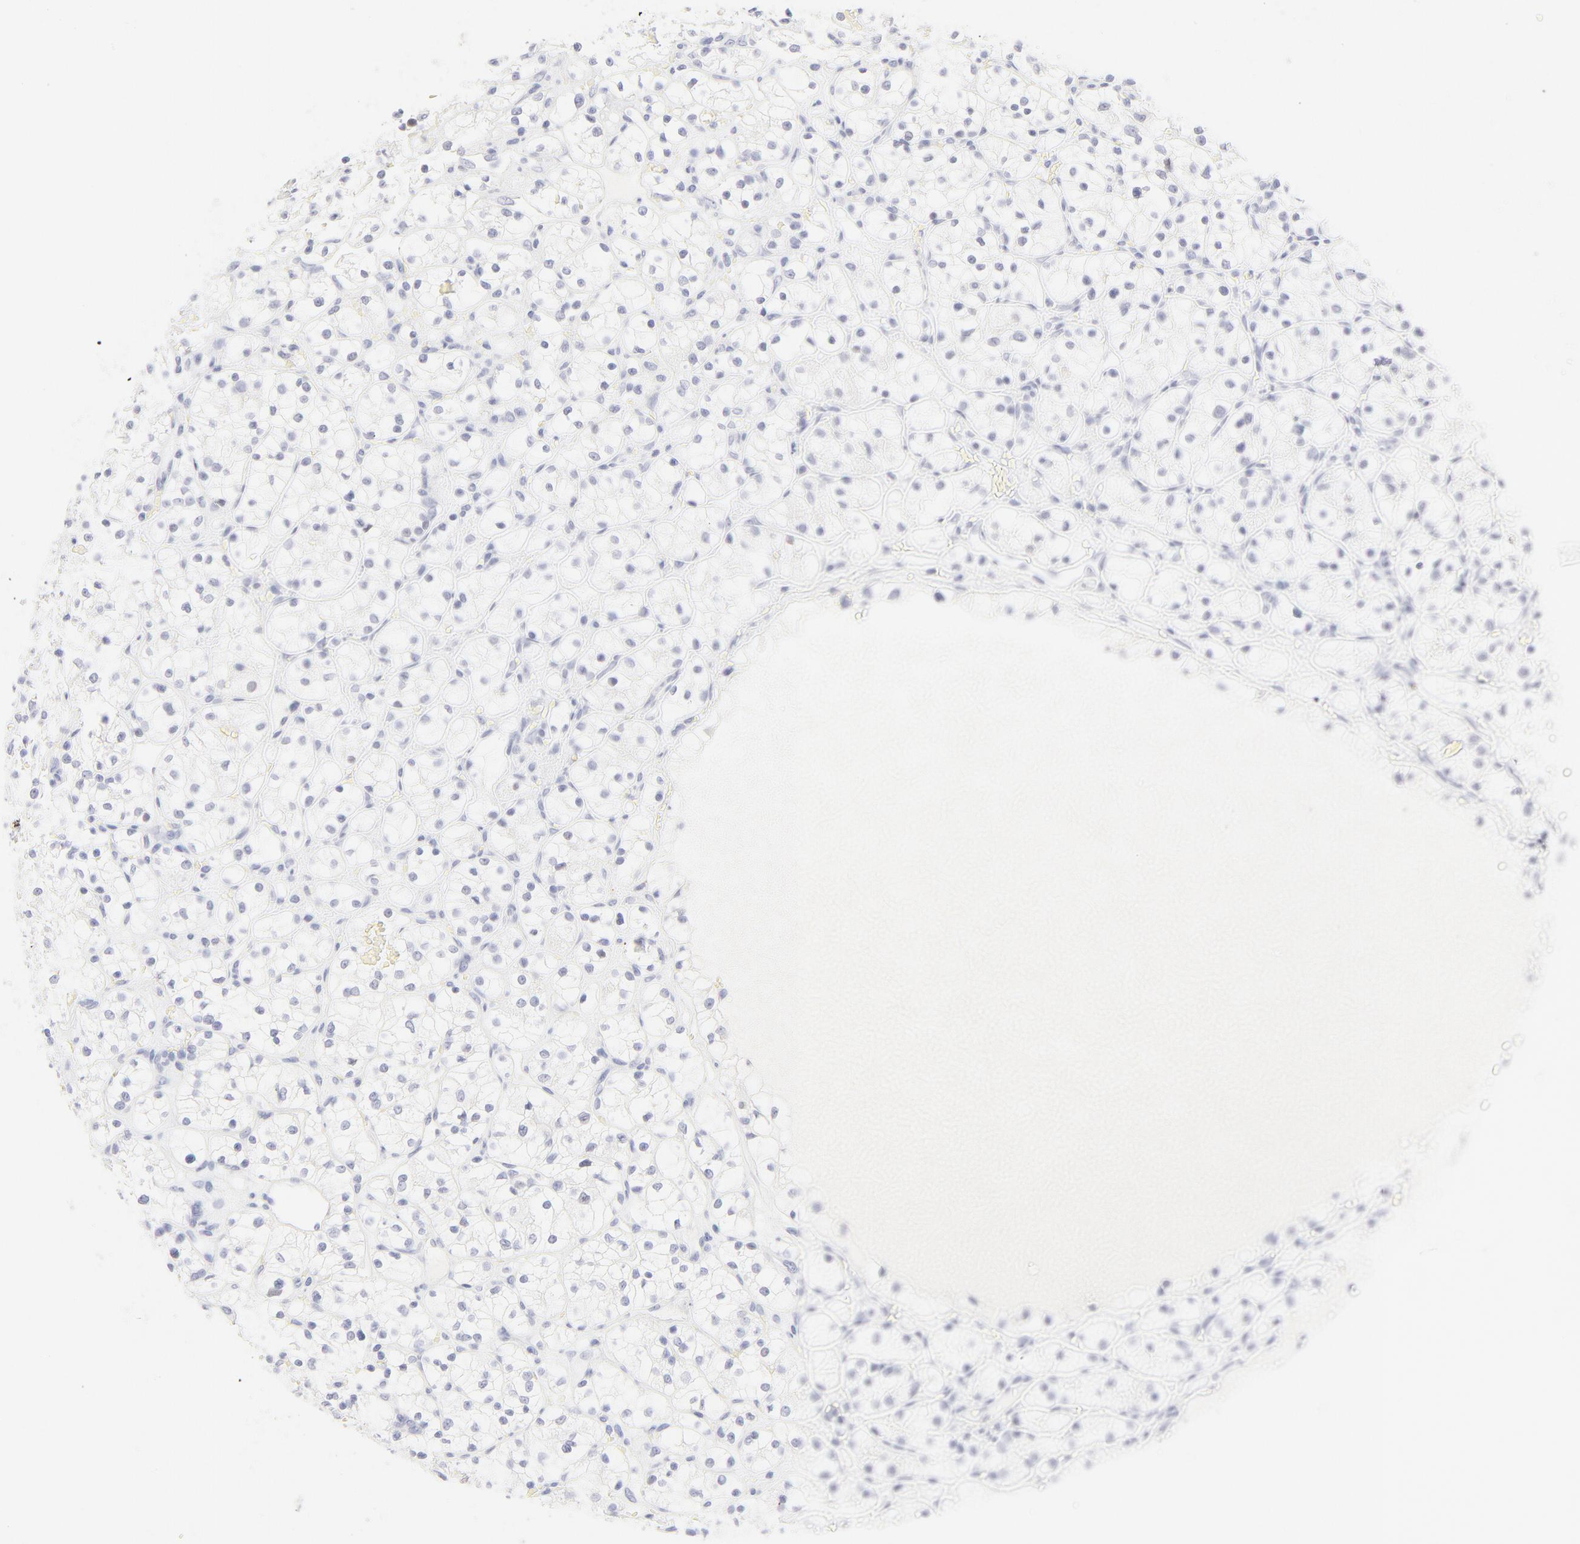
{"staining": {"intensity": "negative", "quantity": "none", "location": "none"}, "tissue": "renal cancer", "cell_type": "Tumor cells", "image_type": "cancer", "snomed": [{"axis": "morphology", "description": "Adenocarcinoma, NOS"}, {"axis": "topography", "description": "Kidney"}], "caption": "High magnification brightfield microscopy of renal adenocarcinoma stained with DAB (3,3'-diaminobenzidine) (brown) and counterstained with hematoxylin (blue): tumor cells show no significant positivity. The staining is performed using DAB brown chromogen with nuclei counter-stained in using hematoxylin.", "gene": "ELF3", "patient": {"sex": "female", "age": 60}}